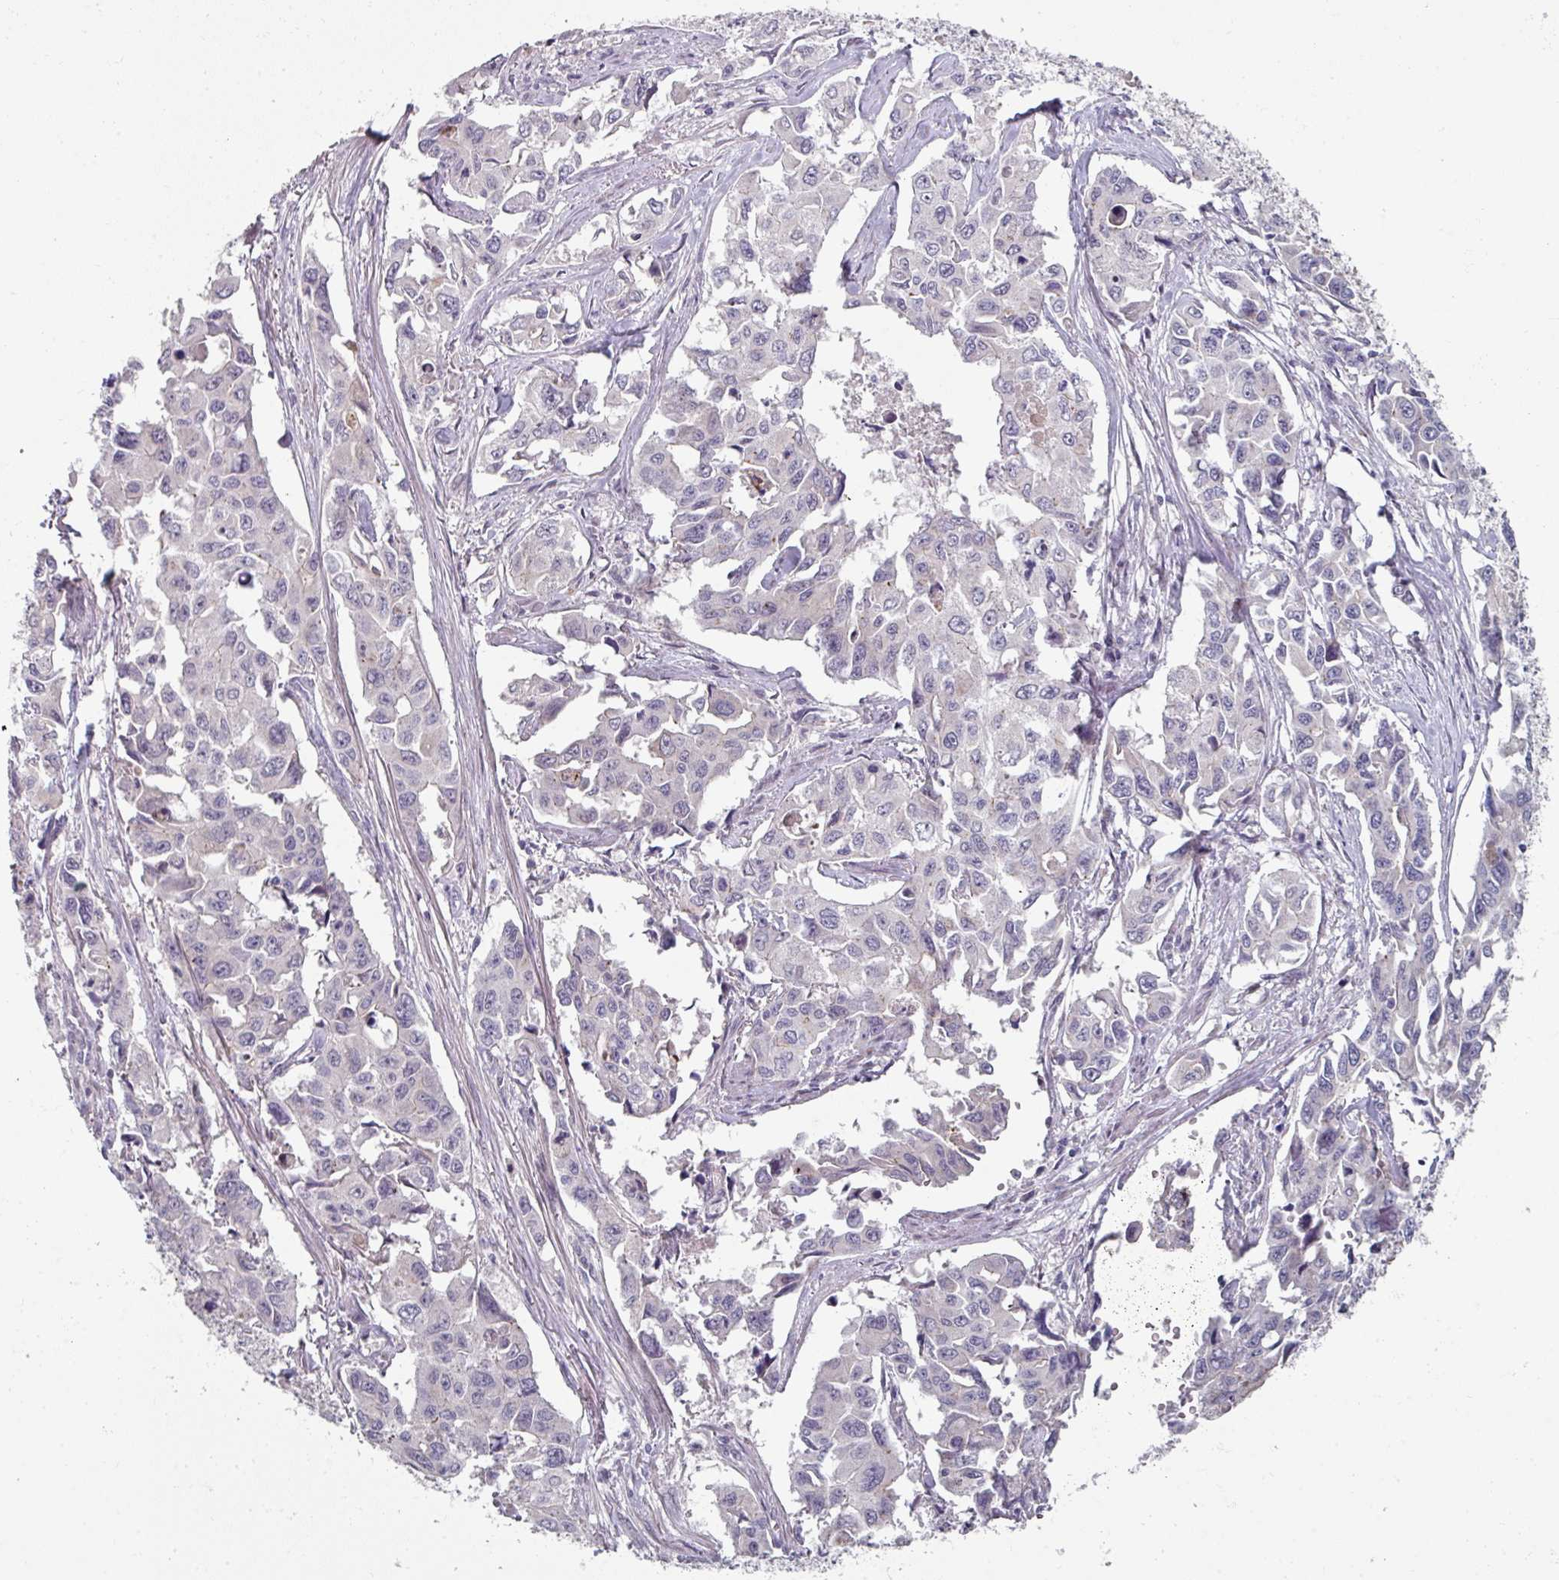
{"staining": {"intensity": "negative", "quantity": "none", "location": "none"}, "tissue": "lung cancer", "cell_type": "Tumor cells", "image_type": "cancer", "snomed": [{"axis": "morphology", "description": "Adenocarcinoma, NOS"}, {"axis": "topography", "description": "Lung"}], "caption": "This is an immunohistochemistry (IHC) photomicrograph of human adenocarcinoma (lung). There is no positivity in tumor cells.", "gene": "WSB2", "patient": {"sex": "male", "age": 64}}